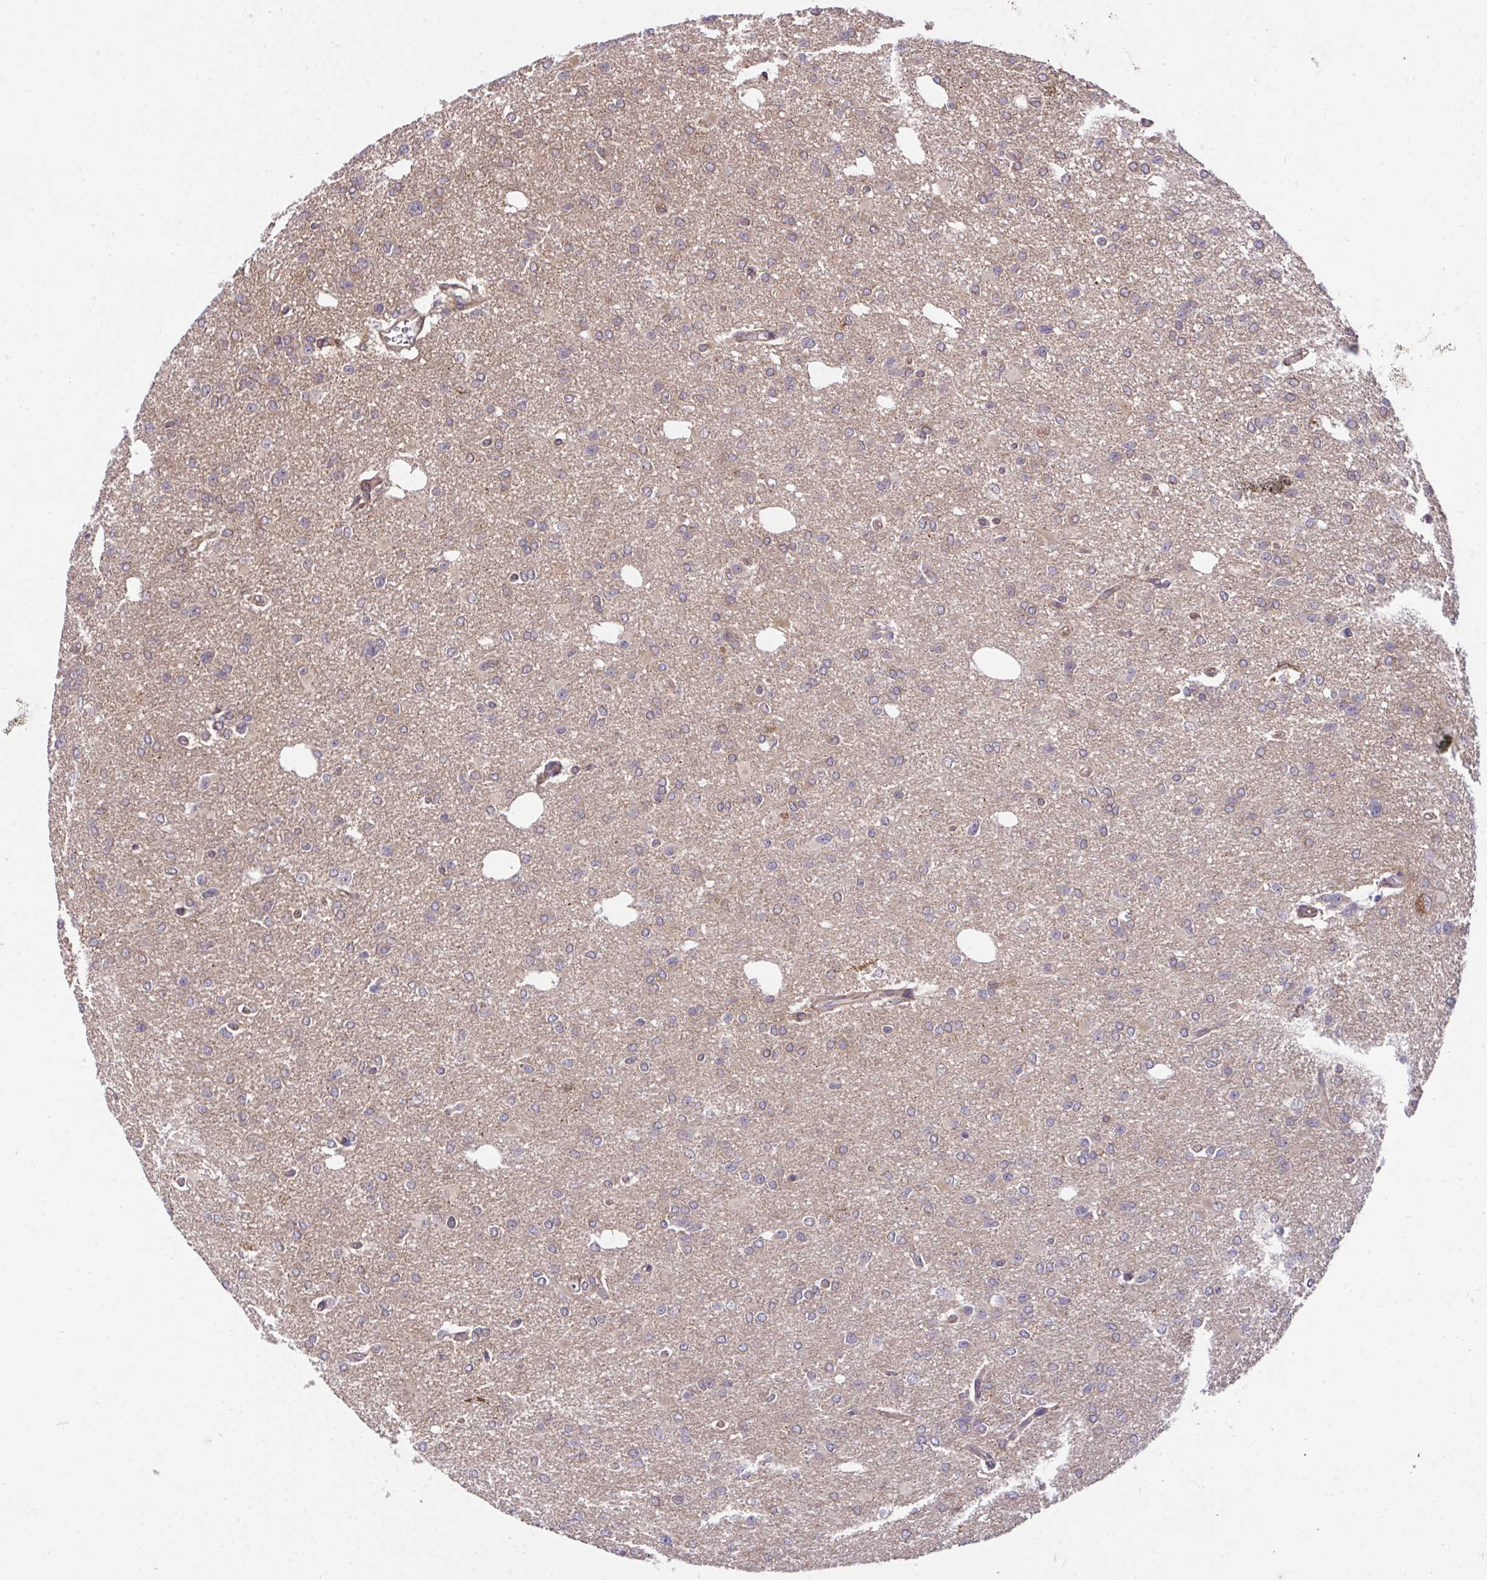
{"staining": {"intensity": "moderate", "quantity": ">75%", "location": "cytoplasmic/membranous"}, "tissue": "glioma", "cell_type": "Tumor cells", "image_type": "cancer", "snomed": [{"axis": "morphology", "description": "Glioma, malignant, Low grade"}, {"axis": "topography", "description": "Brain"}], "caption": "About >75% of tumor cells in glioma reveal moderate cytoplasmic/membranous protein expression as visualized by brown immunohistochemical staining.", "gene": "RDH14", "patient": {"sex": "male", "age": 26}}